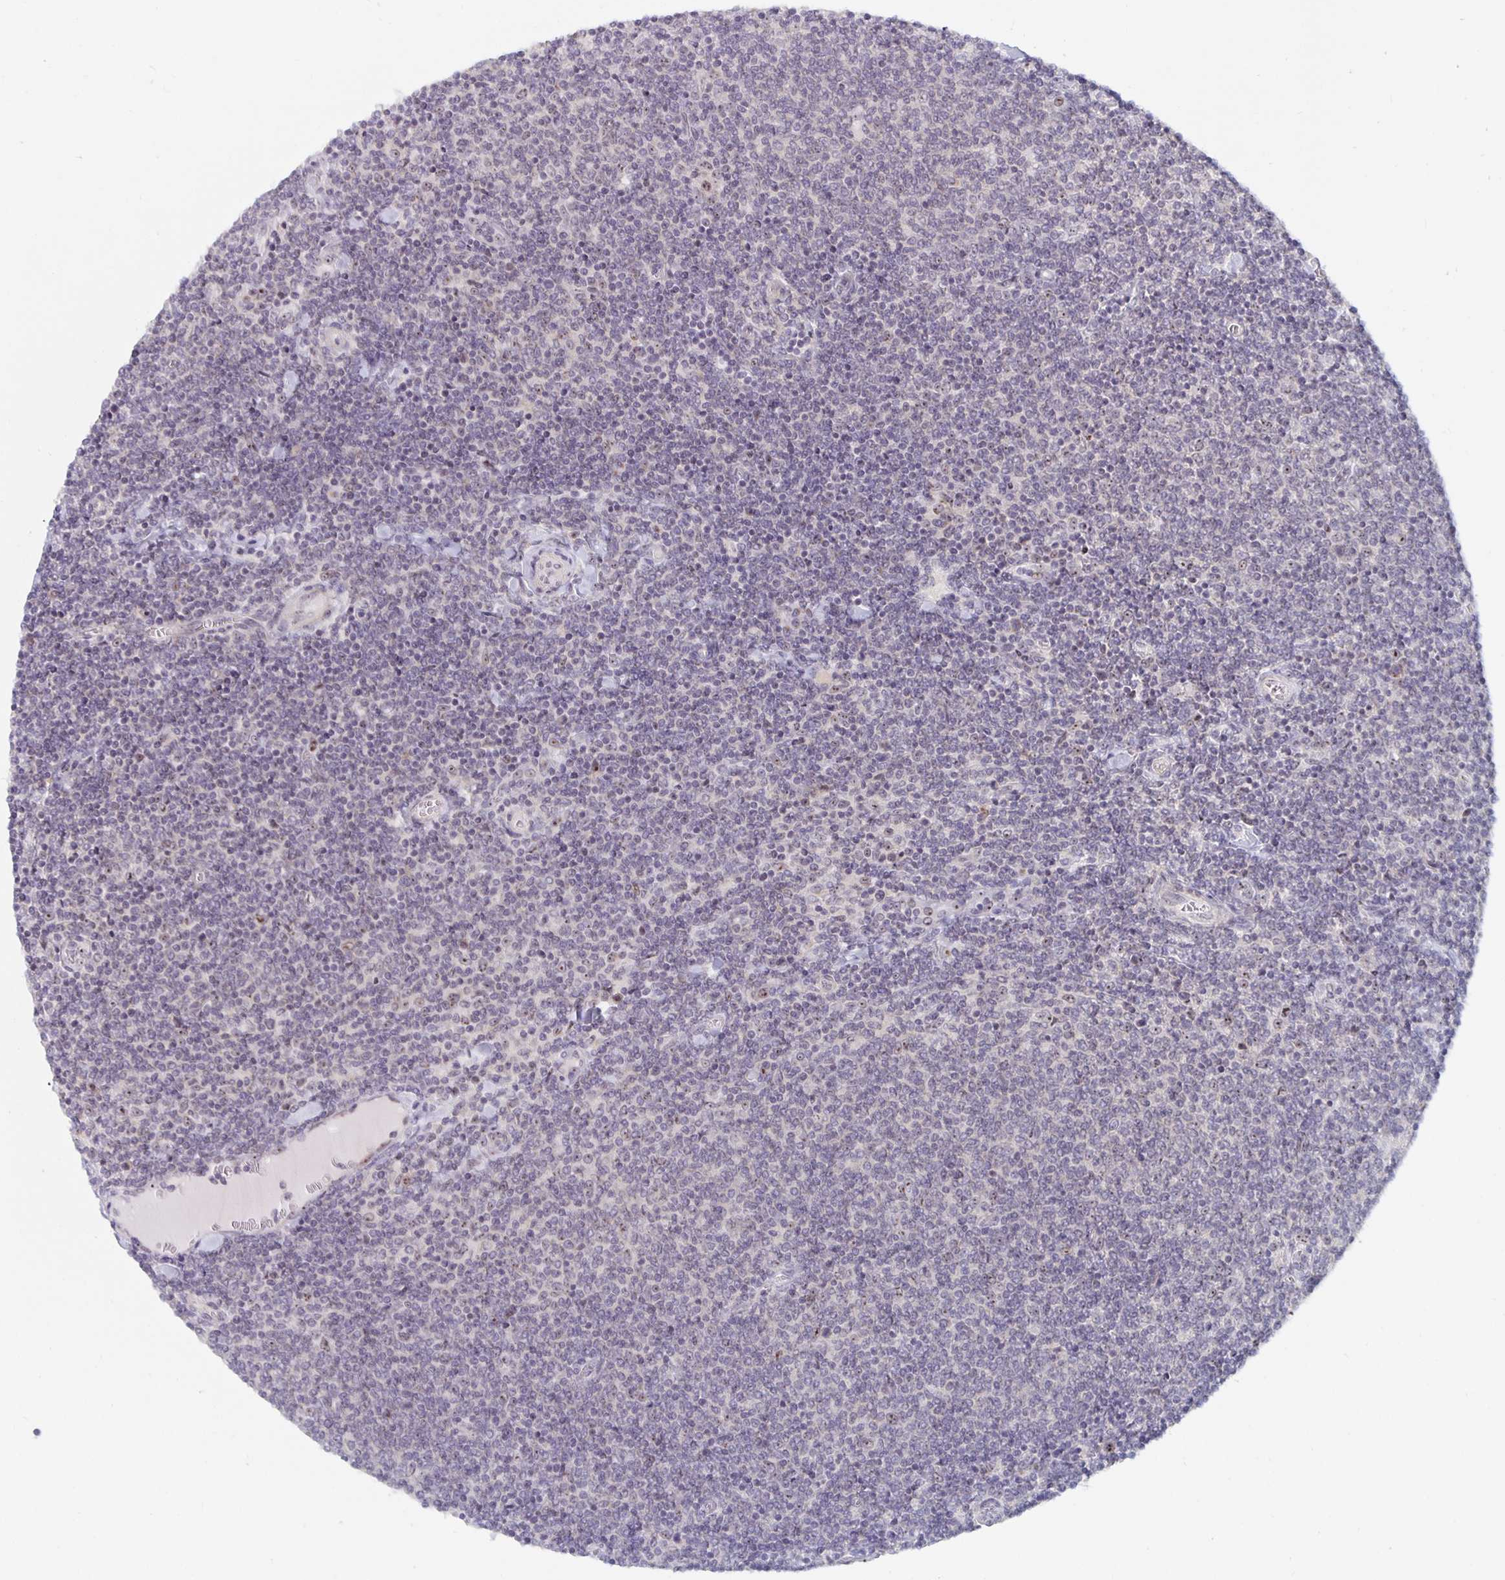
{"staining": {"intensity": "weak", "quantity": "<25%", "location": "nuclear"}, "tissue": "lymphoma", "cell_type": "Tumor cells", "image_type": "cancer", "snomed": [{"axis": "morphology", "description": "Malignant lymphoma, non-Hodgkin's type, Low grade"}, {"axis": "topography", "description": "Lymph node"}], "caption": "An image of human low-grade malignant lymphoma, non-Hodgkin's type is negative for staining in tumor cells.", "gene": "NUP85", "patient": {"sex": "male", "age": 52}}